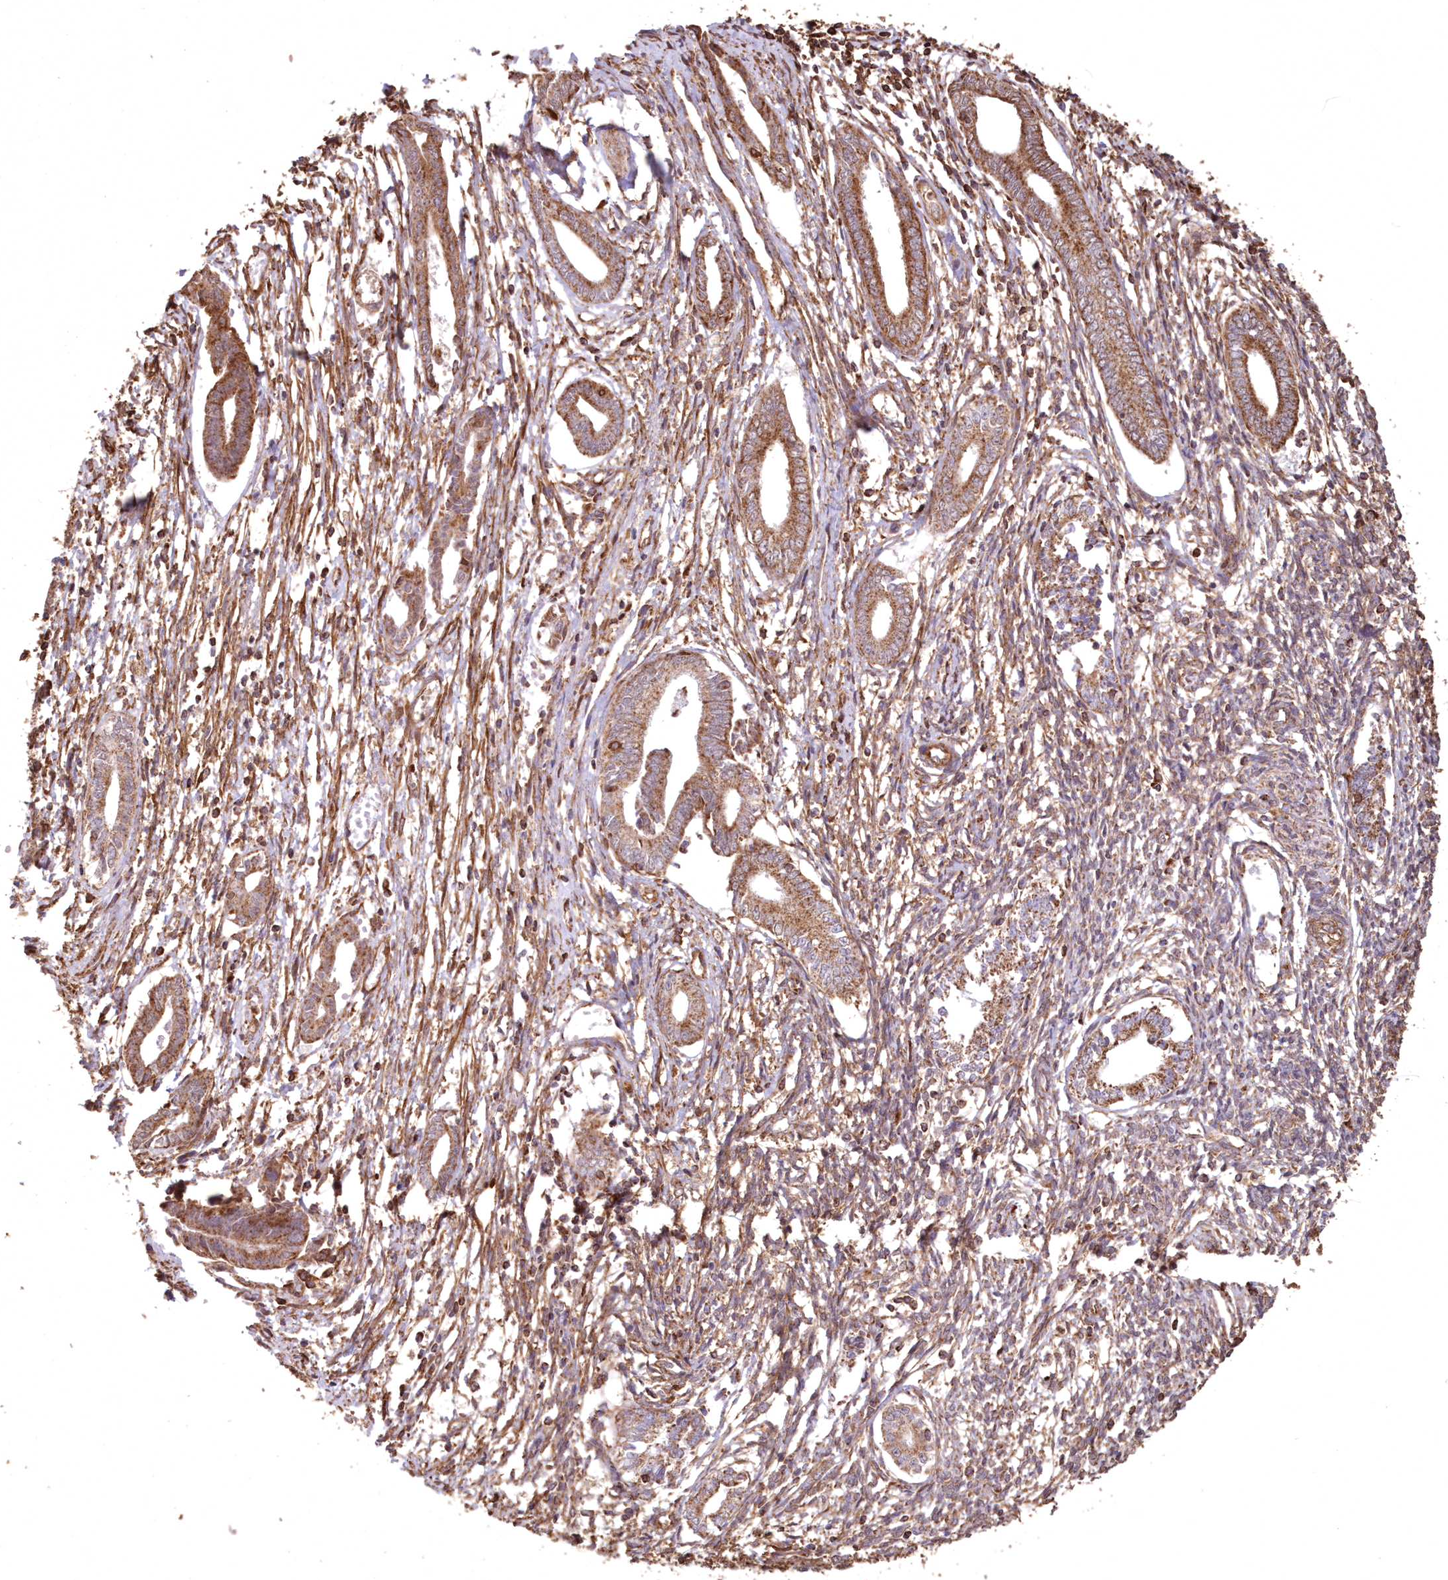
{"staining": {"intensity": "moderate", "quantity": "25%-75%", "location": "cytoplasmic/membranous"}, "tissue": "endometrium", "cell_type": "Cells in endometrial stroma", "image_type": "normal", "snomed": [{"axis": "morphology", "description": "Normal tissue, NOS"}, {"axis": "topography", "description": "Endometrium"}], "caption": "Unremarkable endometrium displays moderate cytoplasmic/membranous staining in approximately 25%-75% of cells in endometrial stroma.", "gene": "TMEM139", "patient": {"sex": "female", "age": 56}}